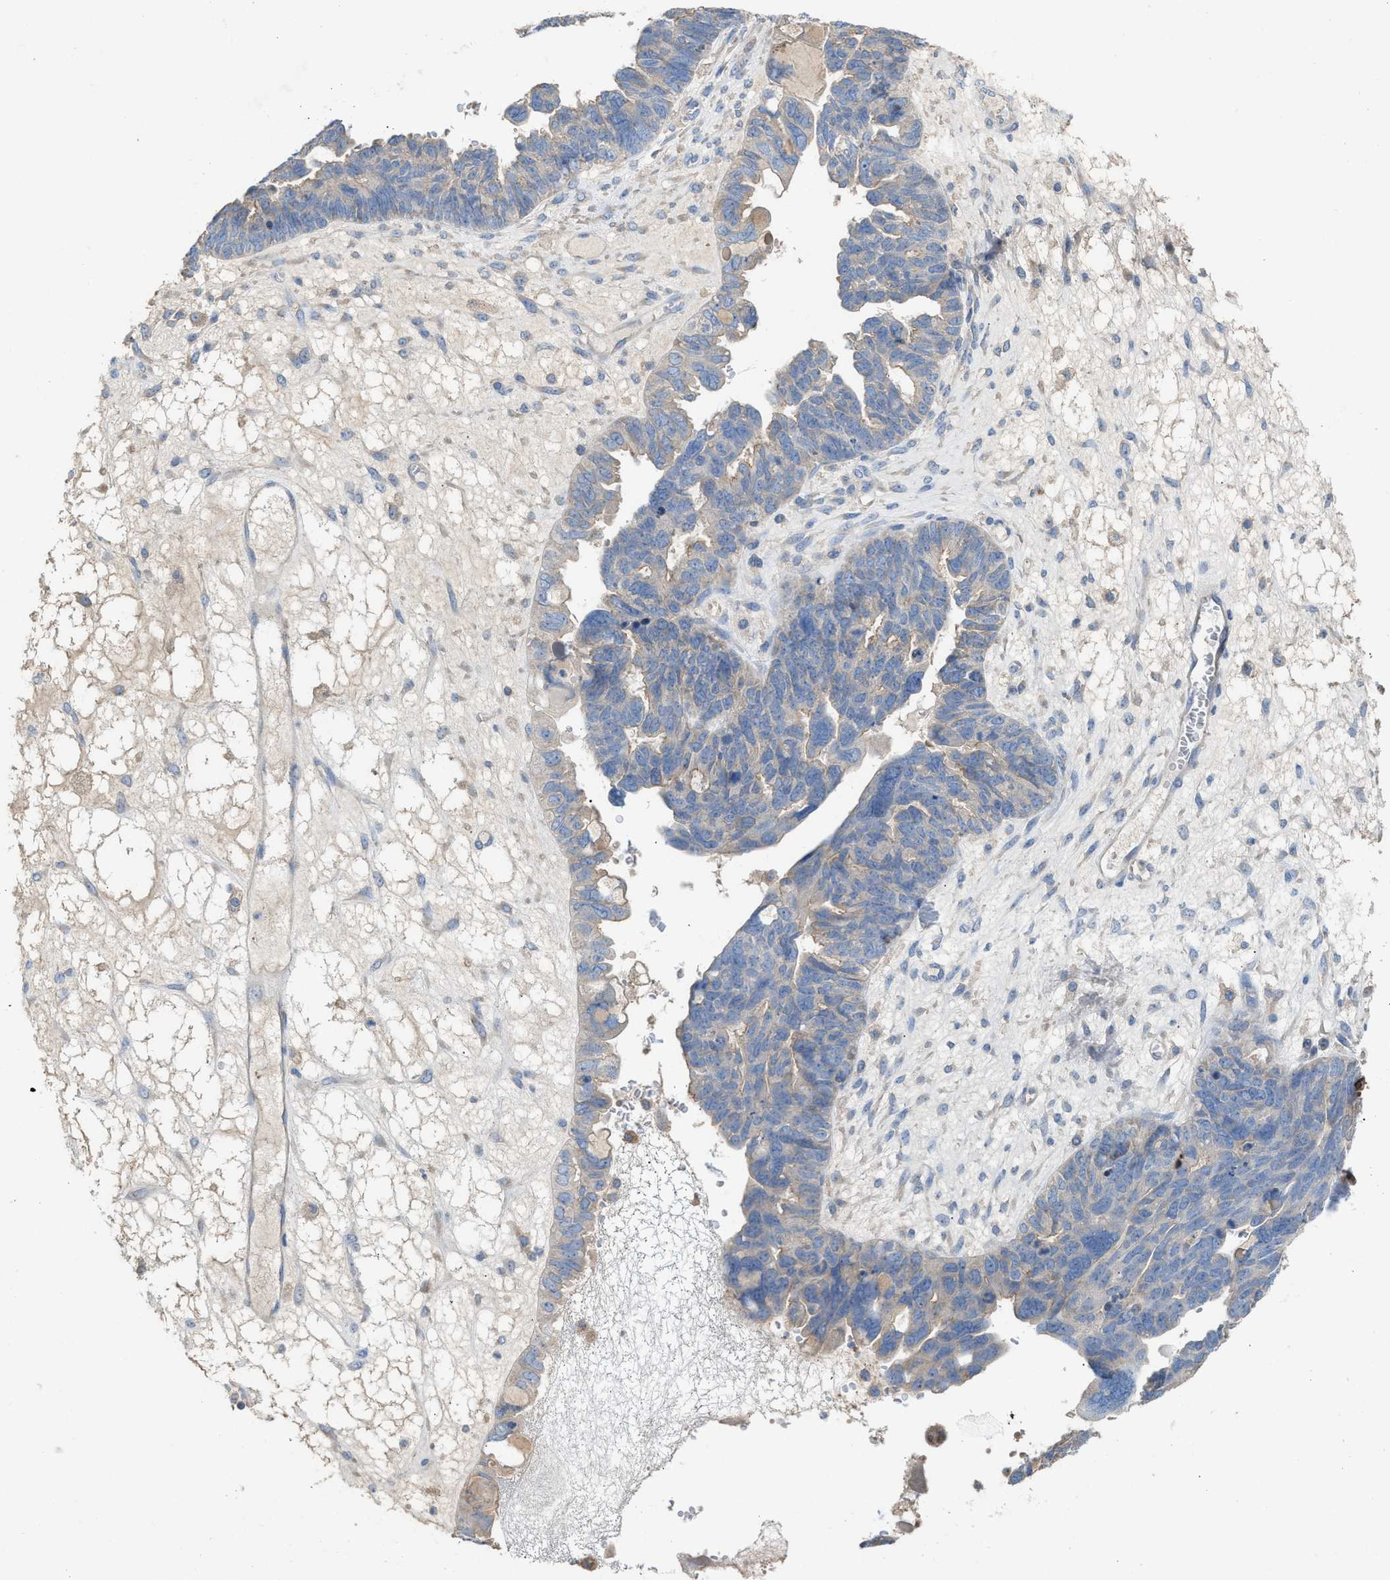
{"staining": {"intensity": "weak", "quantity": "<25%", "location": "cytoplasmic/membranous"}, "tissue": "ovarian cancer", "cell_type": "Tumor cells", "image_type": "cancer", "snomed": [{"axis": "morphology", "description": "Cystadenocarcinoma, serous, NOS"}, {"axis": "topography", "description": "Ovary"}], "caption": "This is an immunohistochemistry image of serous cystadenocarcinoma (ovarian). There is no expression in tumor cells.", "gene": "AOAH", "patient": {"sex": "female", "age": 79}}